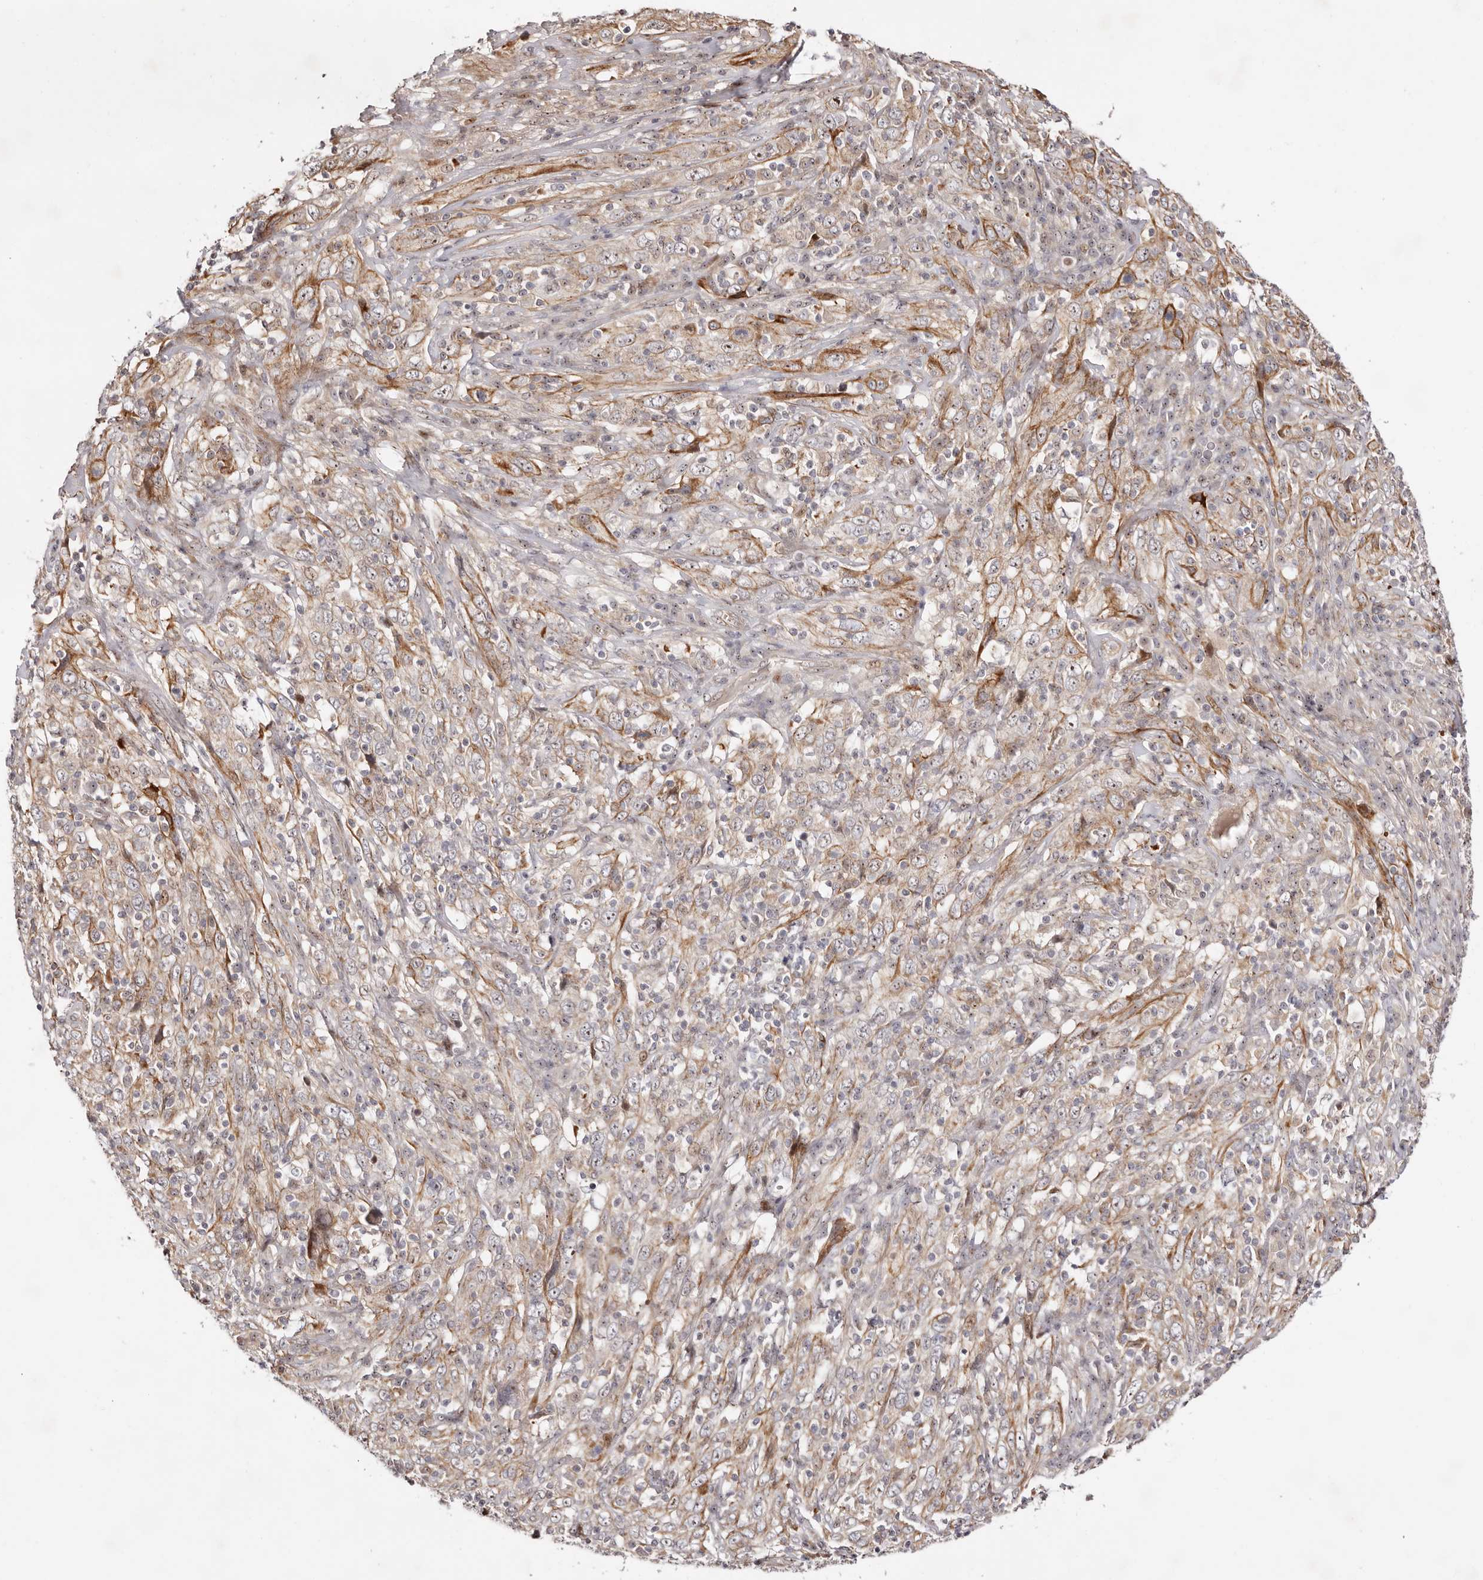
{"staining": {"intensity": "moderate", "quantity": "<25%", "location": "cytoplasmic/membranous"}, "tissue": "cervical cancer", "cell_type": "Tumor cells", "image_type": "cancer", "snomed": [{"axis": "morphology", "description": "Squamous cell carcinoma, NOS"}, {"axis": "topography", "description": "Cervix"}], "caption": "This is a histology image of immunohistochemistry (IHC) staining of squamous cell carcinoma (cervical), which shows moderate expression in the cytoplasmic/membranous of tumor cells.", "gene": "ODF2L", "patient": {"sex": "female", "age": 46}}